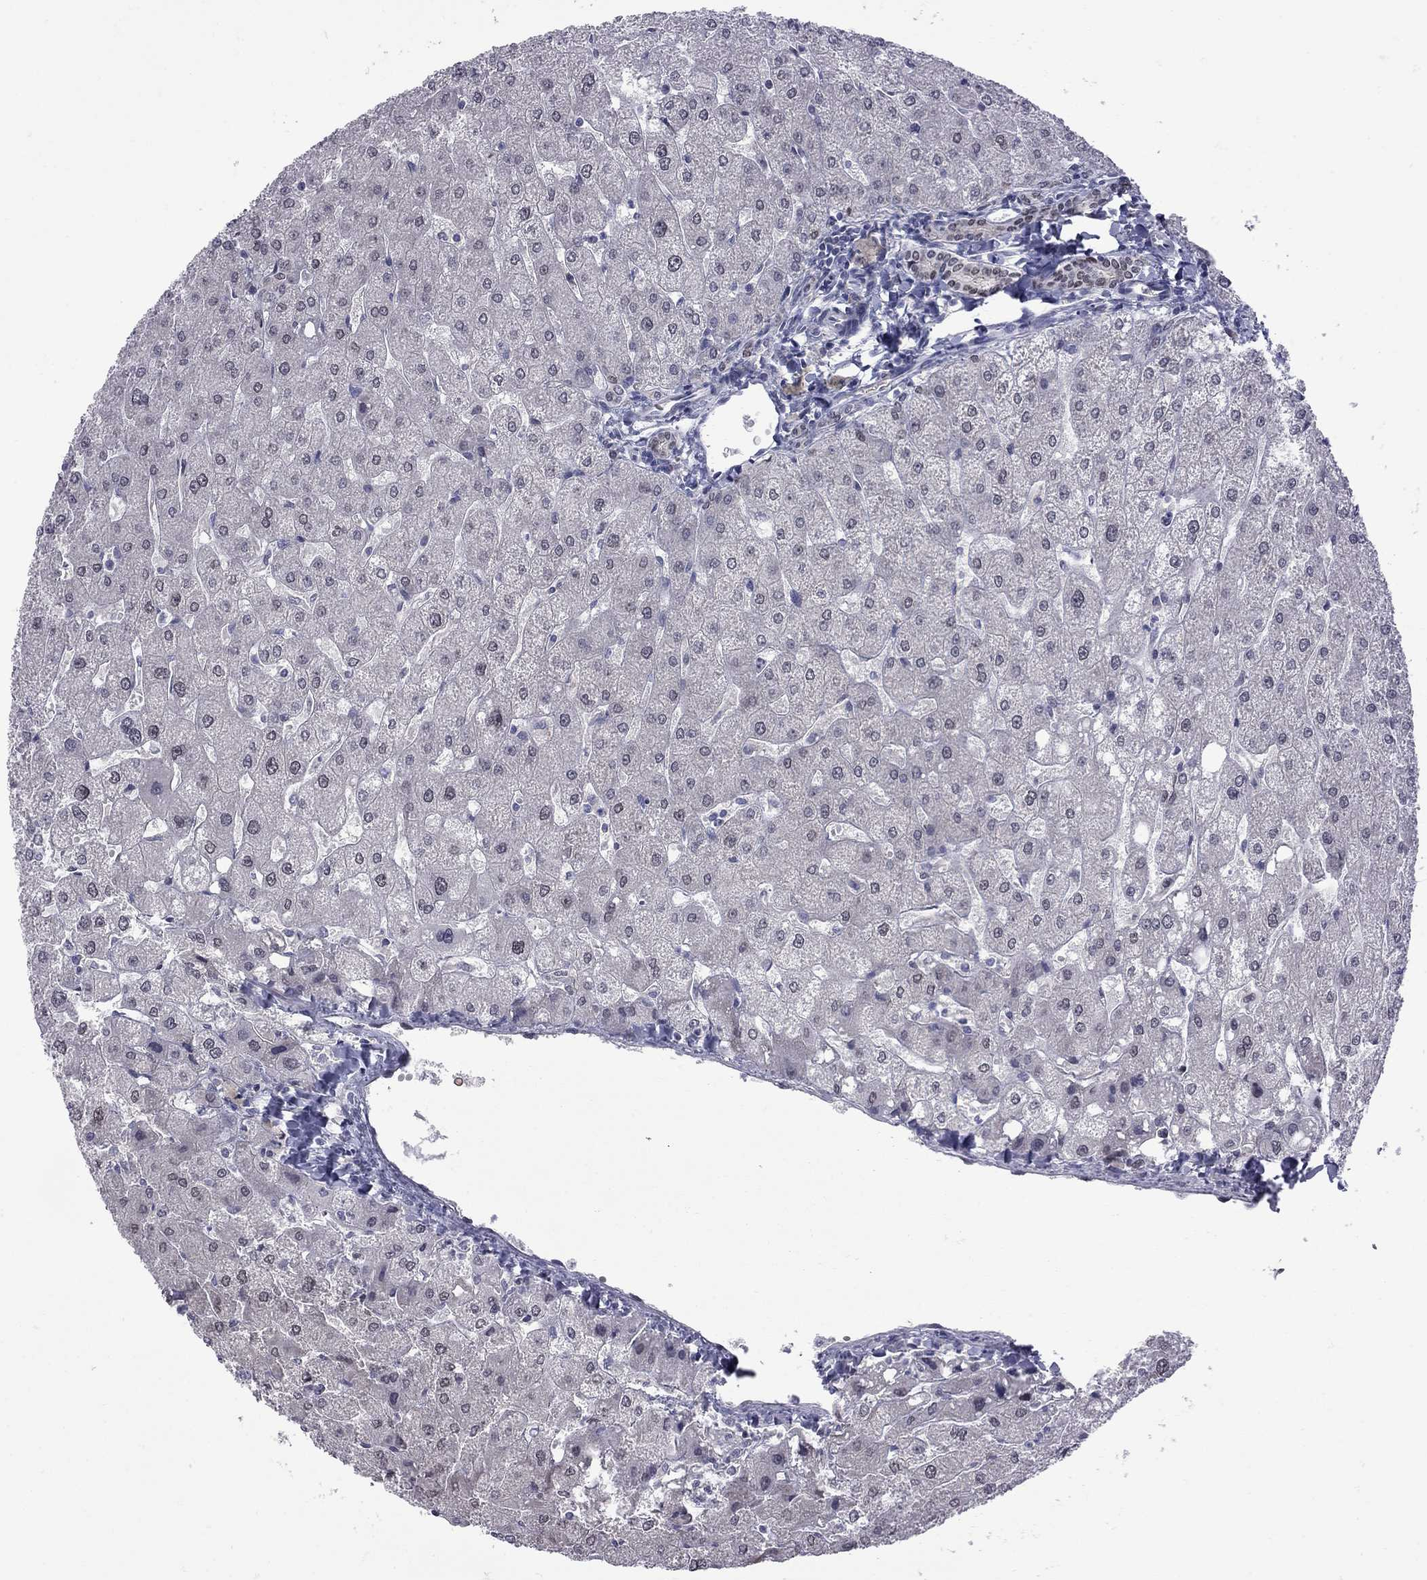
{"staining": {"intensity": "negative", "quantity": "none", "location": "none"}, "tissue": "liver", "cell_type": "Cholangiocytes", "image_type": "normal", "snomed": [{"axis": "morphology", "description": "Normal tissue, NOS"}, {"axis": "topography", "description": "Liver"}], "caption": "High power microscopy photomicrograph of an immunohistochemistry image of normal liver, revealing no significant expression in cholangiocytes.", "gene": "NRARP", "patient": {"sex": "male", "age": 67}}